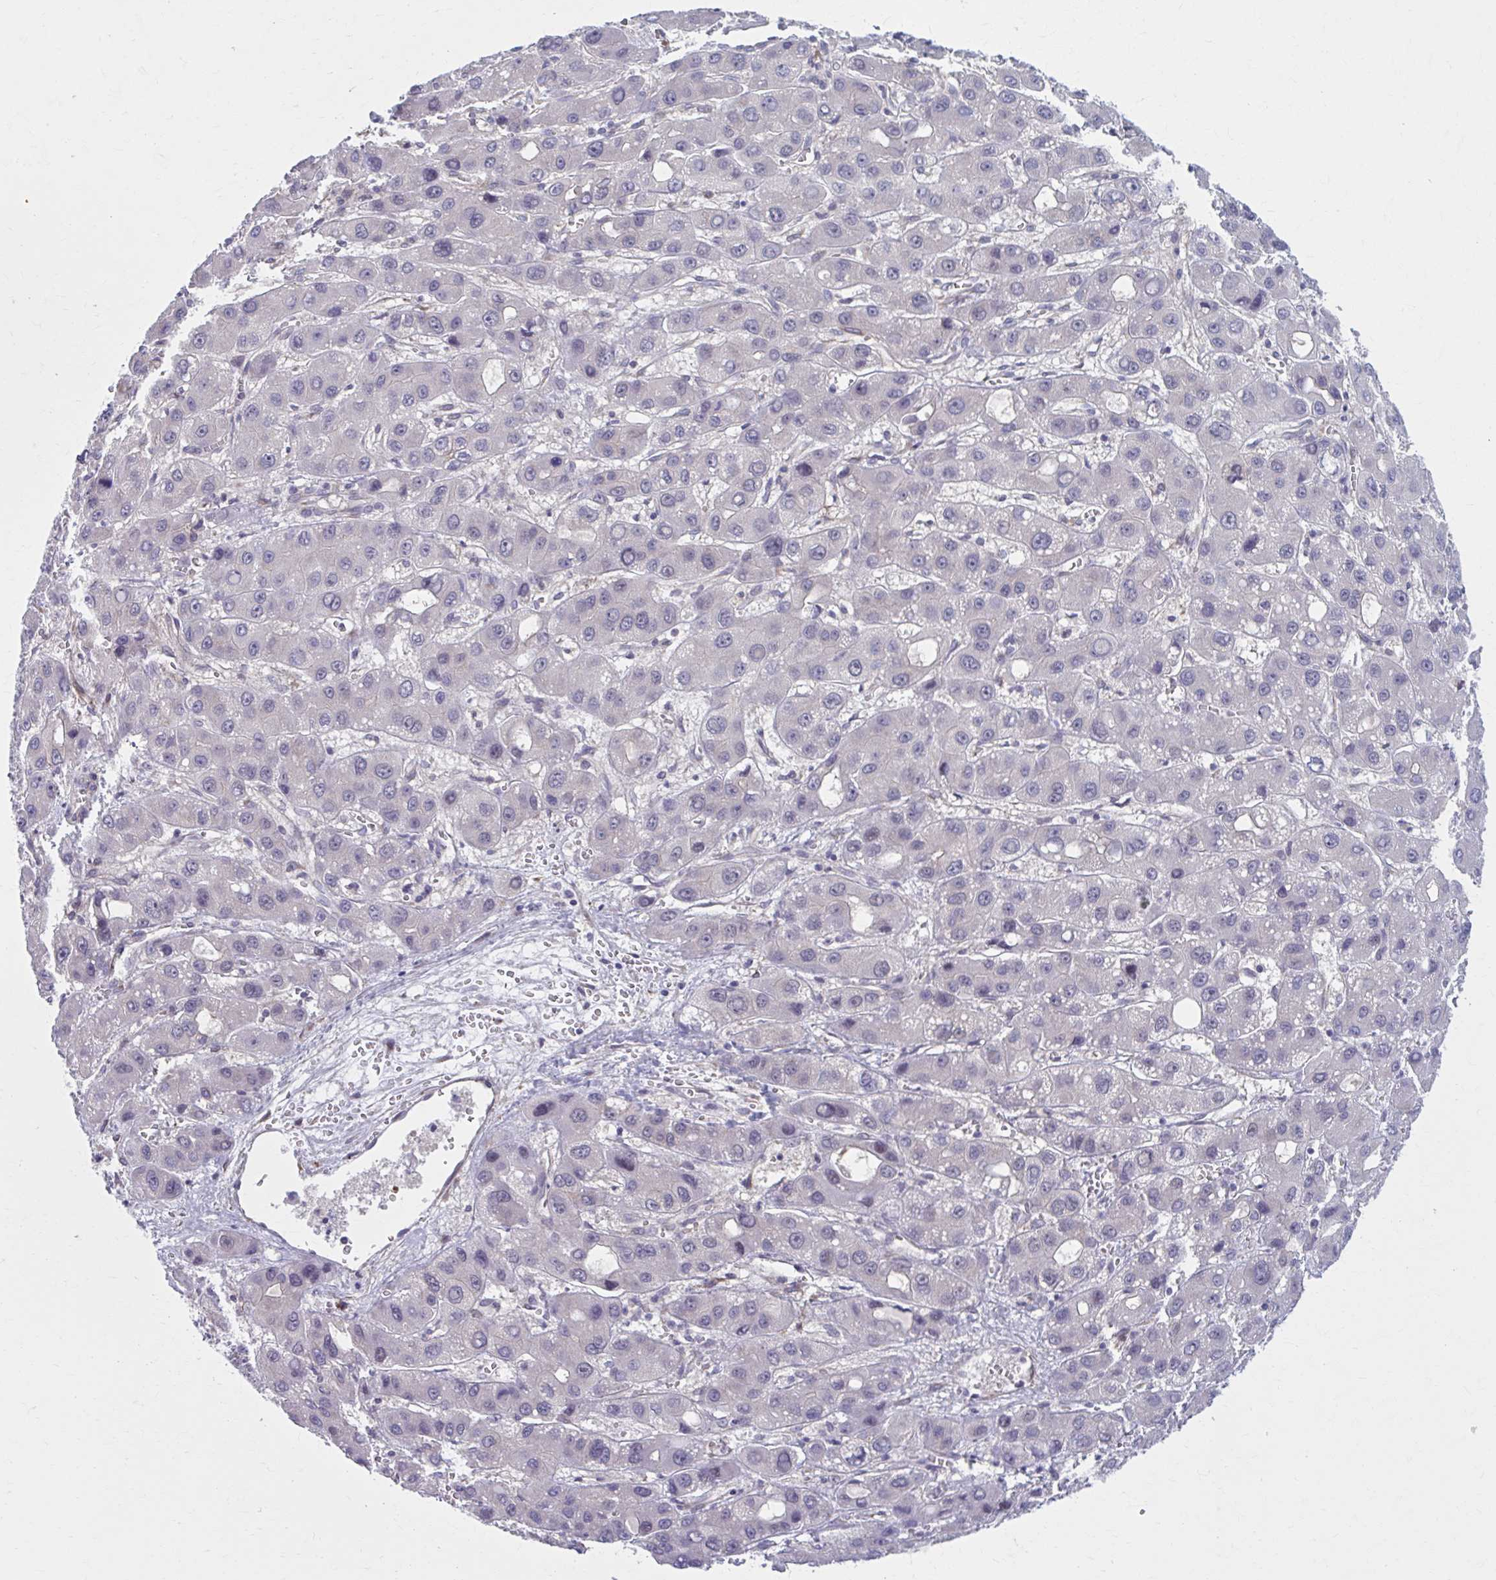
{"staining": {"intensity": "negative", "quantity": "none", "location": "none"}, "tissue": "liver cancer", "cell_type": "Tumor cells", "image_type": "cancer", "snomed": [{"axis": "morphology", "description": "Carcinoma, Hepatocellular, NOS"}, {"axis": "topography", "description": "Liver"}], "caption": "Tumor cells show no significant protein expression in liver cancer (hepatocellular carcinoma). Nuclei are stained in blue.", "gene": "CHST3", "patient": {"sex": "male", "age": 55}}